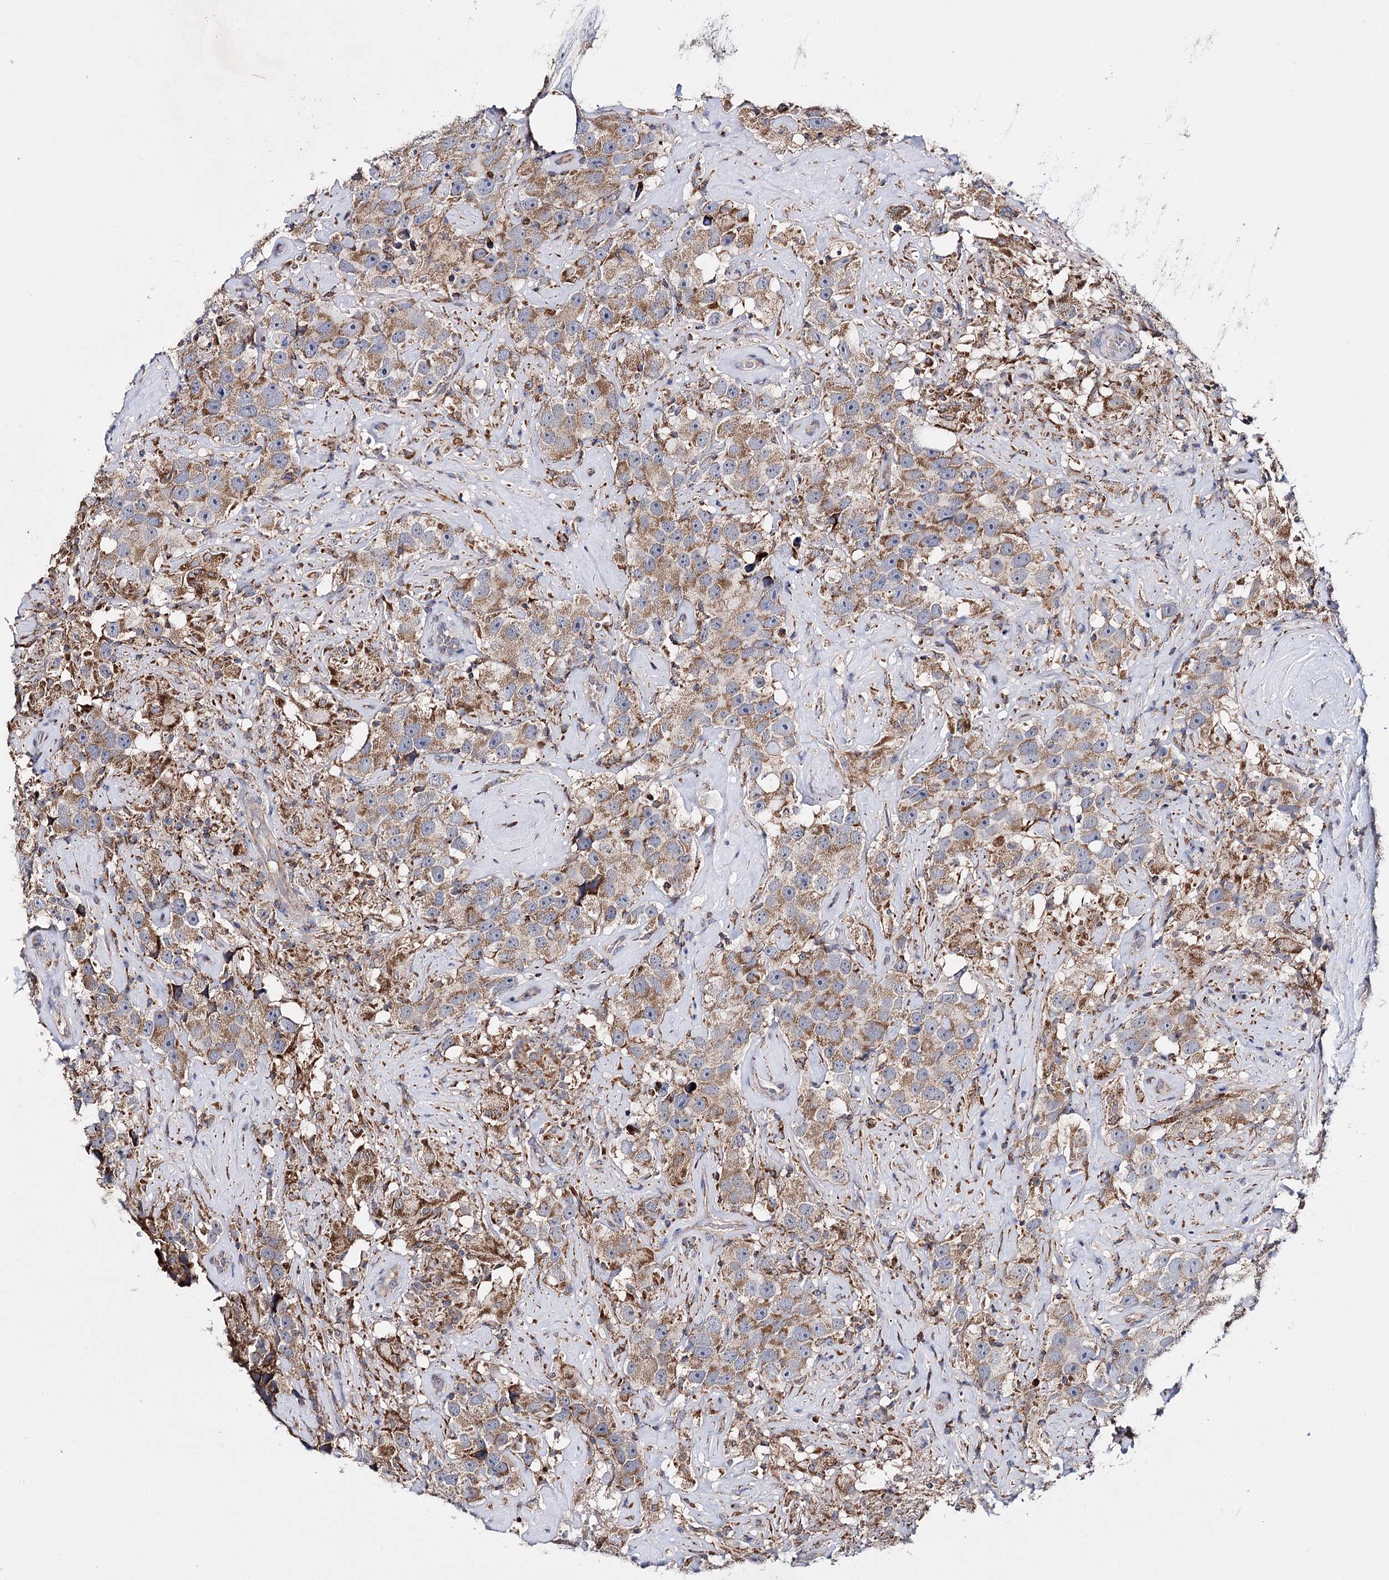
{"staining": {"intensity": "moderate", "quantity": ">75%", "location": "cytoplasmic/membranous"}, "tissue": "testis cancer", "cell_type": "Tumor cells", "image_type": "cancer", "snomed": [{"axis": "morphology", "description": "Seminoma, NOS"}, {"axis": "topography", "description": "Testis"}], "caption": "Testis cancer (seminoma) stained with DAB IHC exhibits medium levels of moderate cytoplasmic/membranous expression in about >75% of tumor cells. (DAB = brown stain, brightfield microscopy at high magnification).", "gene": "CFAP46", "patient": {"sex": "male", "age": 49}}